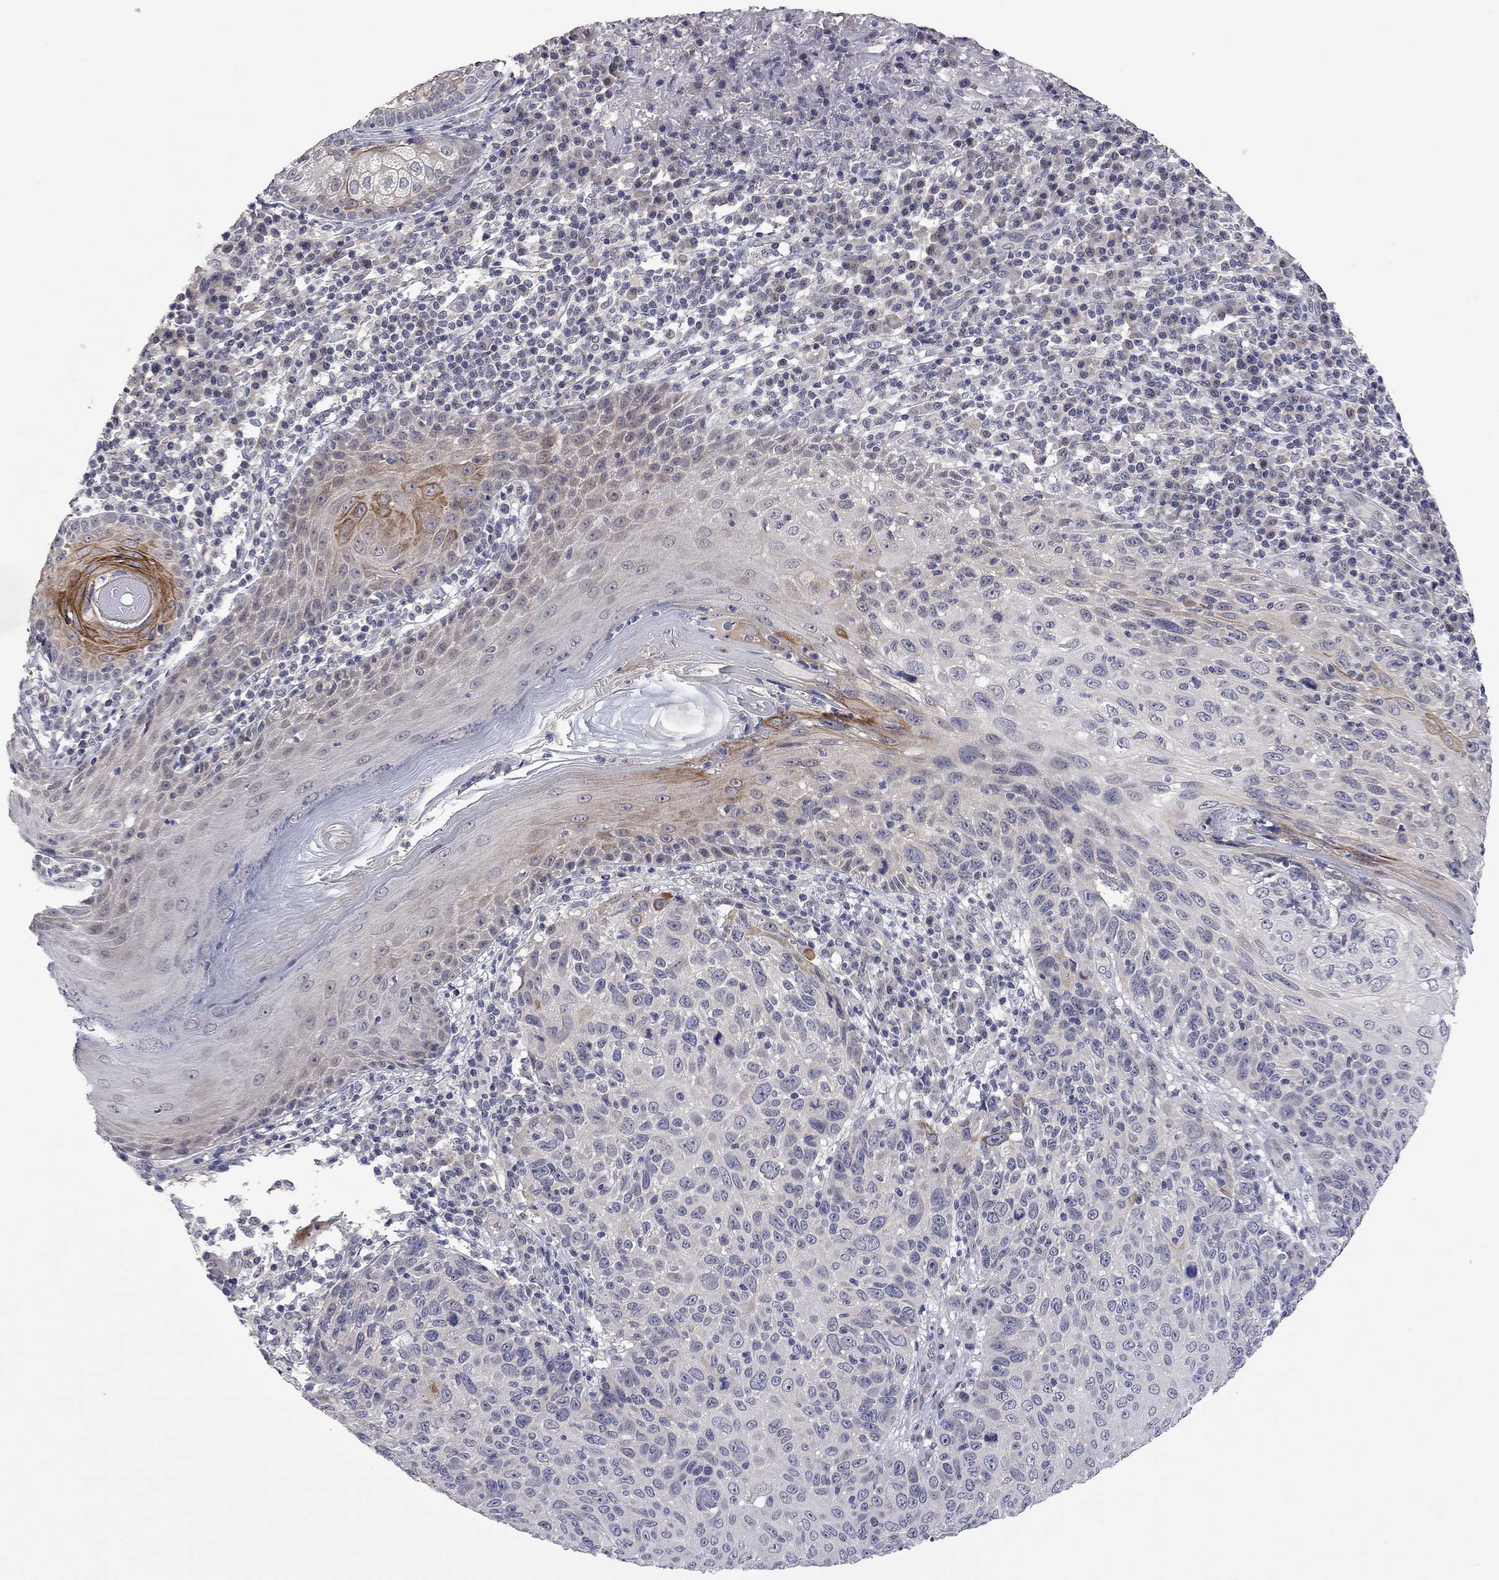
{"staining": {"intensity": "strong", "quantity": "<25%", "location": "cytoplasmic/membranous"}, "tissue": "skin cancer", "cell_type": "Tumor cells", "image_type": "cancer", "snomed": [{"axis": "morphology", "description": "Squamous cell carcinoma, NOS"}, {"axis": "topography", "description": "Skin"}], "caption": "The photomicrograph demonstrates immunohistochemical staining of squamous cell carcinoma (skin). There is strong cytoplasmic/membranous expression is appreciated in approximately <25% of tumor cells. Nuclei are stained in blue.", "gene": "FABP12", "patient": {"sex": "male", "age": 92}}